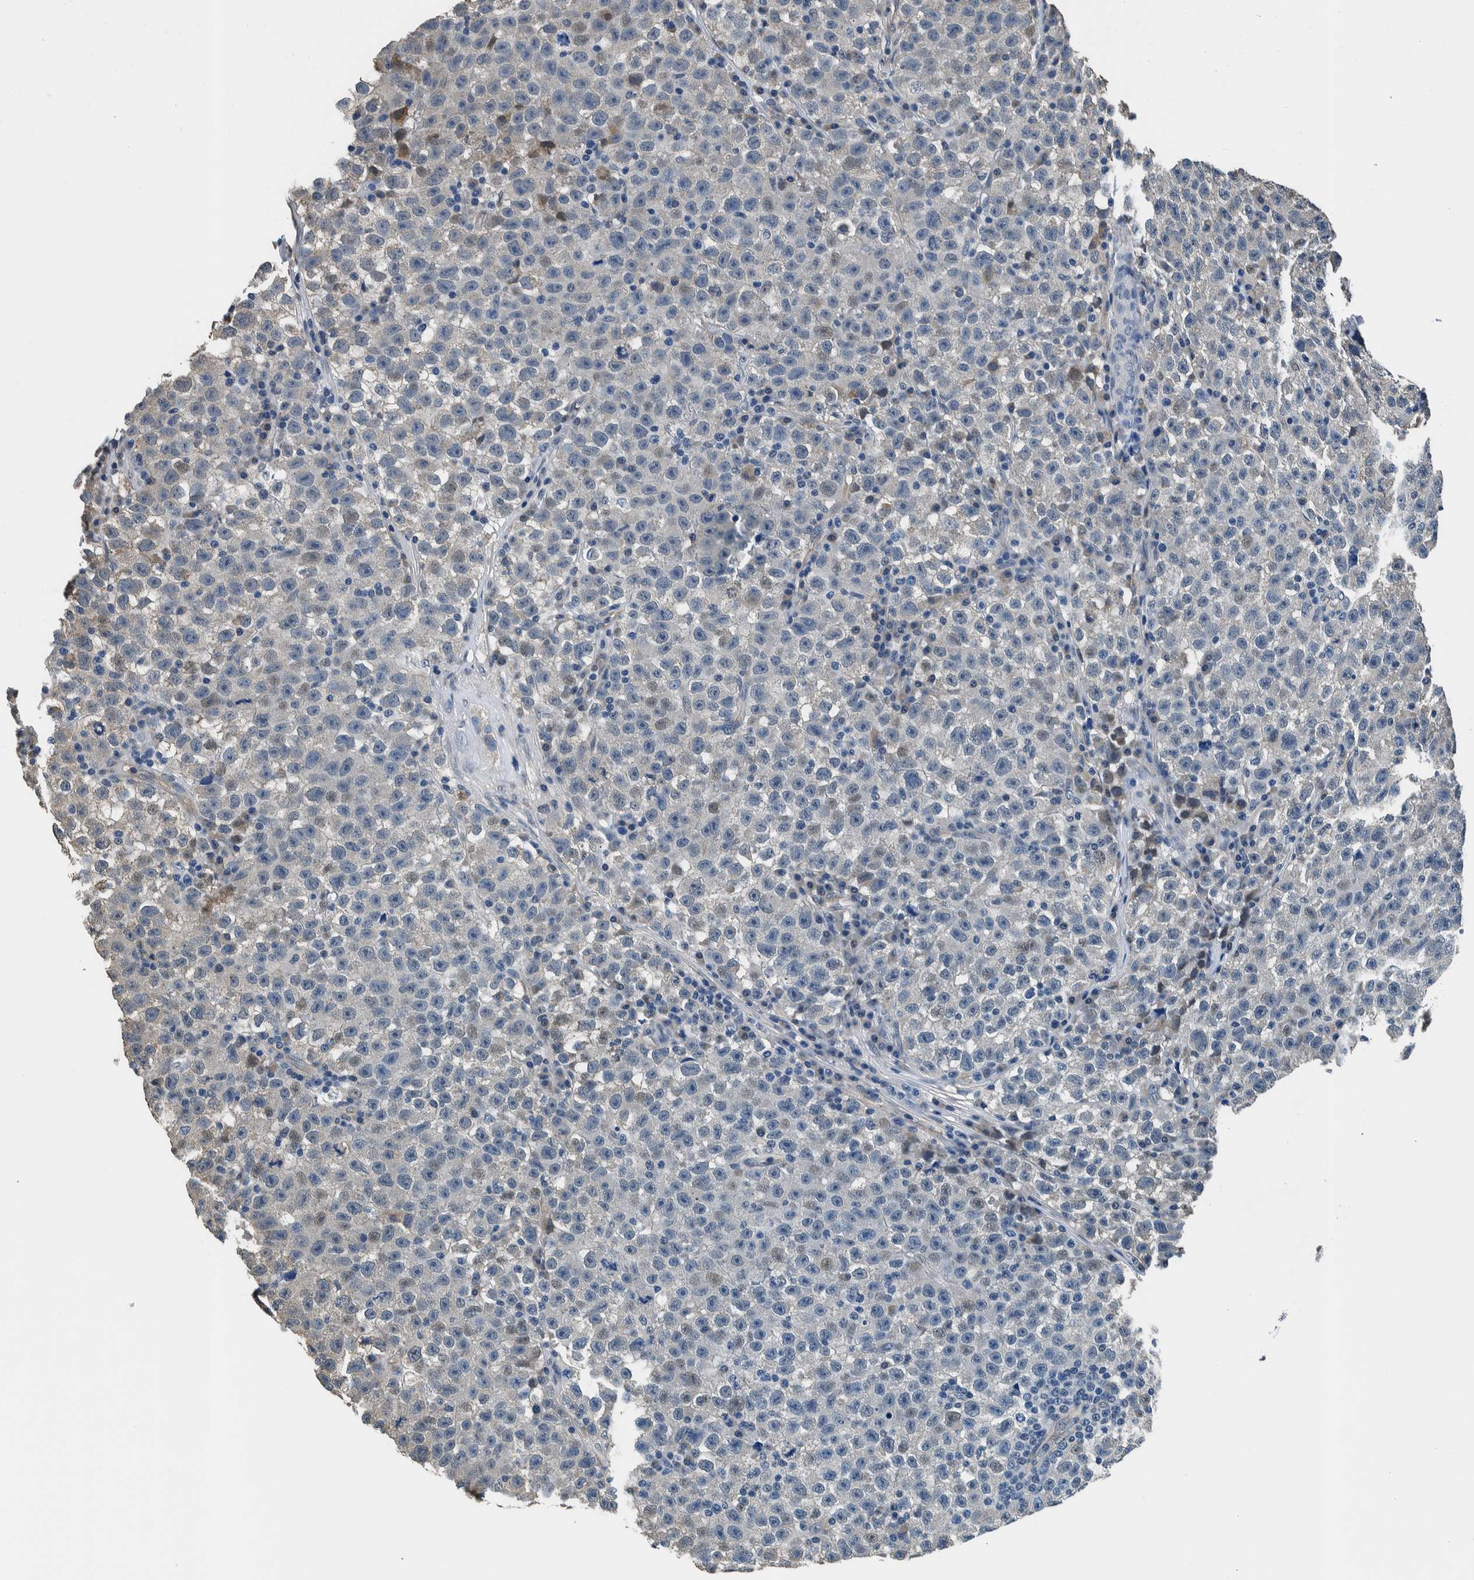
{"staining": {"intensity": "negative", "quantity": "none", "location": "none"}, "tissue": "testis cancer", "cell_type": "Tumor cells", "image_type": "cancer", "snomed": [{"axis": "morphology", "description": "Seminoma, NOS"}, {"axis": "topography", "description": "Testis"}], "caption": "Immunohistochemistry image of human testis cancer (seminoma) stained for a protein (brown), which demonstrates no positivity in tumor cells.", "gene": "NIBAN2", "patient": {"sex": "male", "age": 22}}